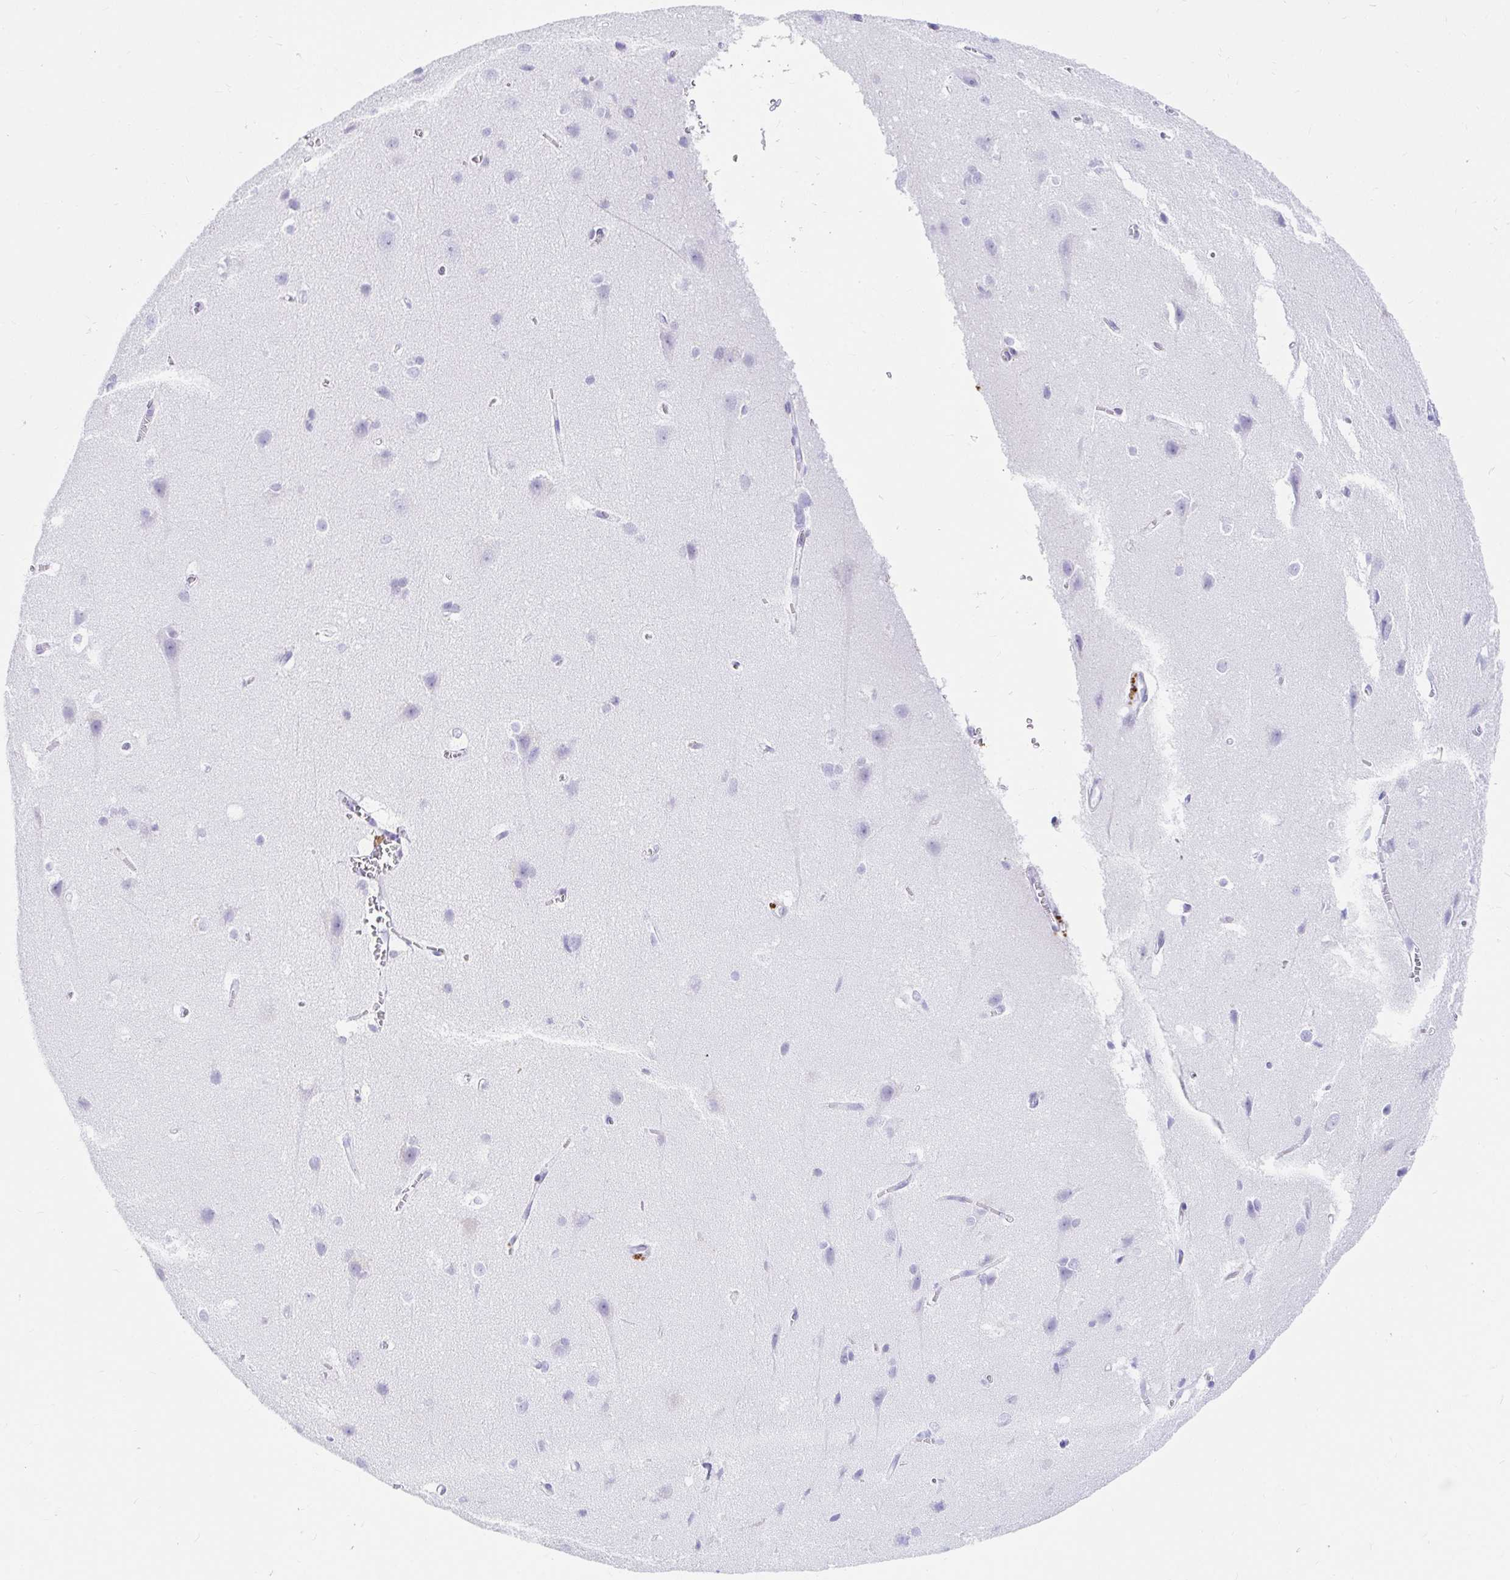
{"staining": {"intensity": "negative", "quantity": "none", "location": "none"}, "tissue": "cerebral cortex", "cell_type": "Endothelial cells", "image_type": "normal", "snomed": [{"axis": "morphology", "description": "Normal tissue, NOS"}, {"axis": "topography", "description": "Cerebral cortex"}], "caption": "Immunohistochemistry of normal cerebral cortex demonstrates no positivity in endothelial cells. (IHC, brightfield microscopy, high magnification).", "gene": "OR6T1", "patient": {"sex": "male", "age": 37}}